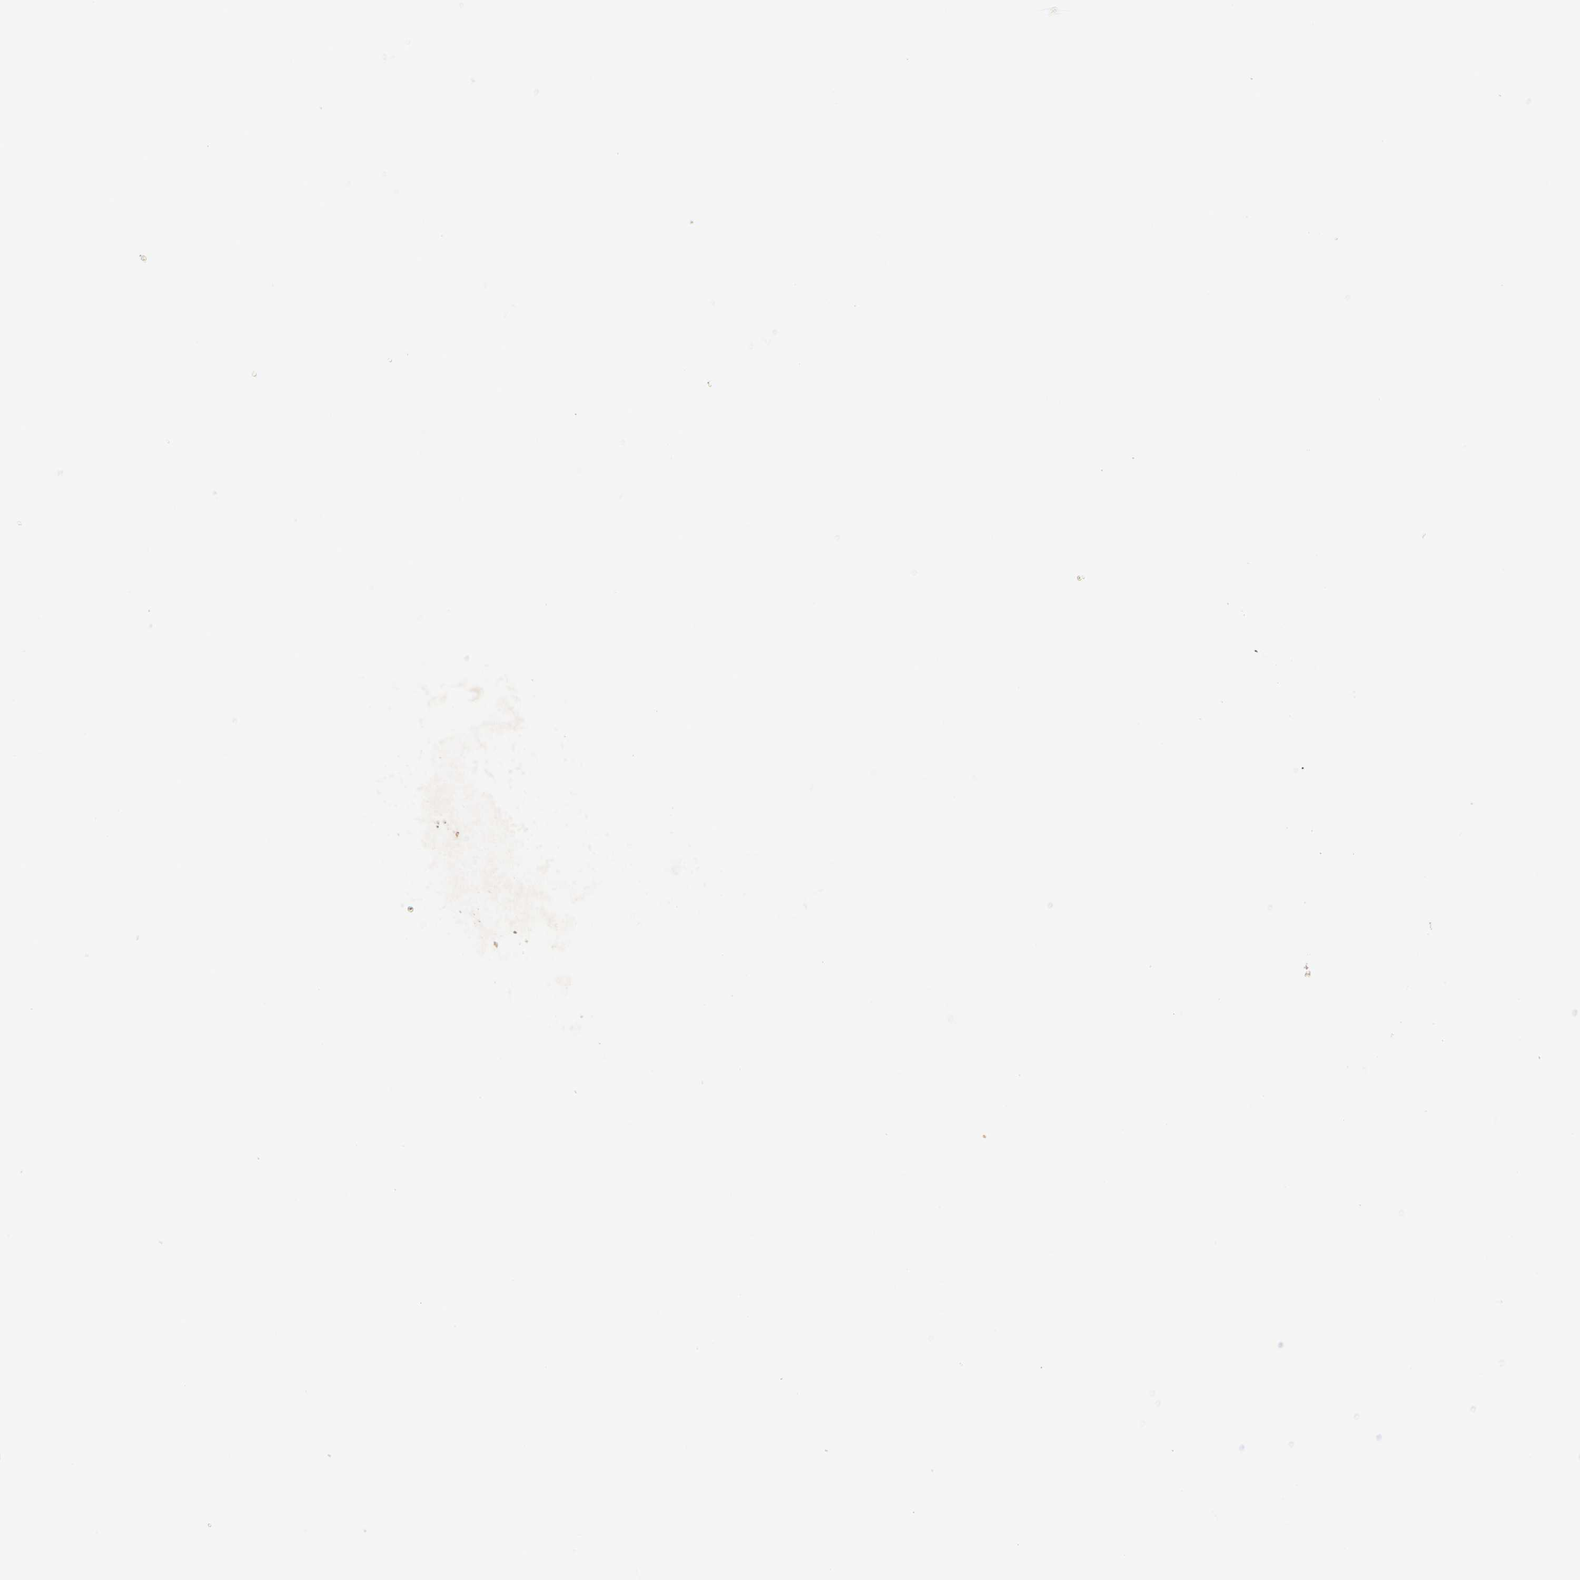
{"staining": {"intensity": "strong", "quantity": ">75%", "location": "cytoplasmic/membranous"}, "tissue": "nasopharynx", "cell_type": "Respiratory epithelial cells", "image_type": "normal", "snomed": [{"axis": "morphology", "description": "Normal tissue, NOS"}, {"axis": "topography", "description": "Nasopharynx"}], "caption": "This histopathology image reveals IHC staining of benign human nasopharynx, with high strong cytoplasmic/membranous staining in approximately >75% of respiratory epithelial cells.", "gene": "FKBP15", "patient": {"sex": "female", "age": 78}}